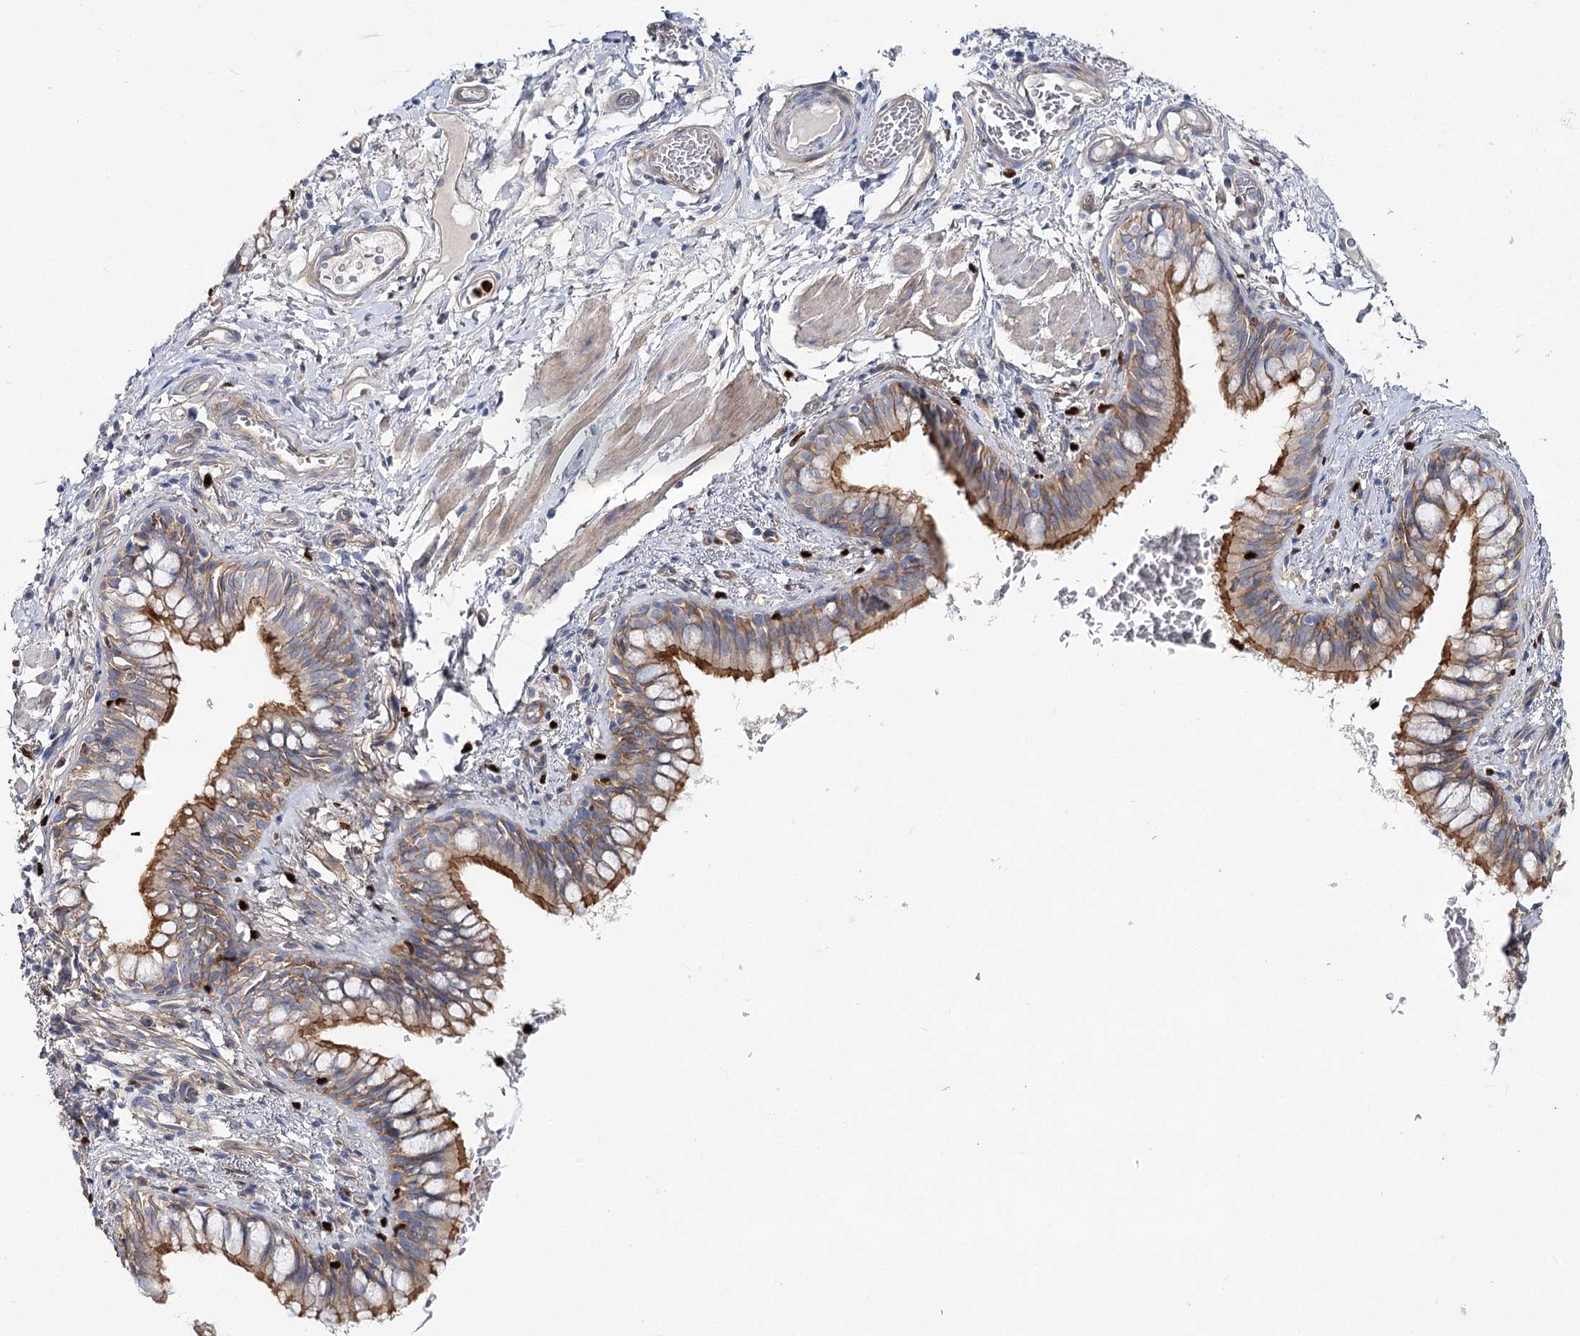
{"staining": {"intensity": "moderate", "quantity": "25%-75%", "location": "cytoplasmic/membranous"}, "tissue": "bronchus", "cell_type": "Respiratory epithelial cells", "image_type": "normal", "snomed": [{"axis": "morphology", "description": "Normal tissue, NOS"}, {"axis": "topography", "description": "Cartilage tissue"}, {"axis": "topography", "description": "Bronchus"}], "caption": "Brown immunohistochemical staining in normal human bronchus exhibits moderate cytoplasmic/membranous expression in approximately 25%-75% of respiratory epithelial cells. Using DAB (brown) and hematoxylin (blue) stains, captured at high magnification using brightfield microscopy.", "gene": "C11orf52", "patient": {"sex": "female", "age": 36}}